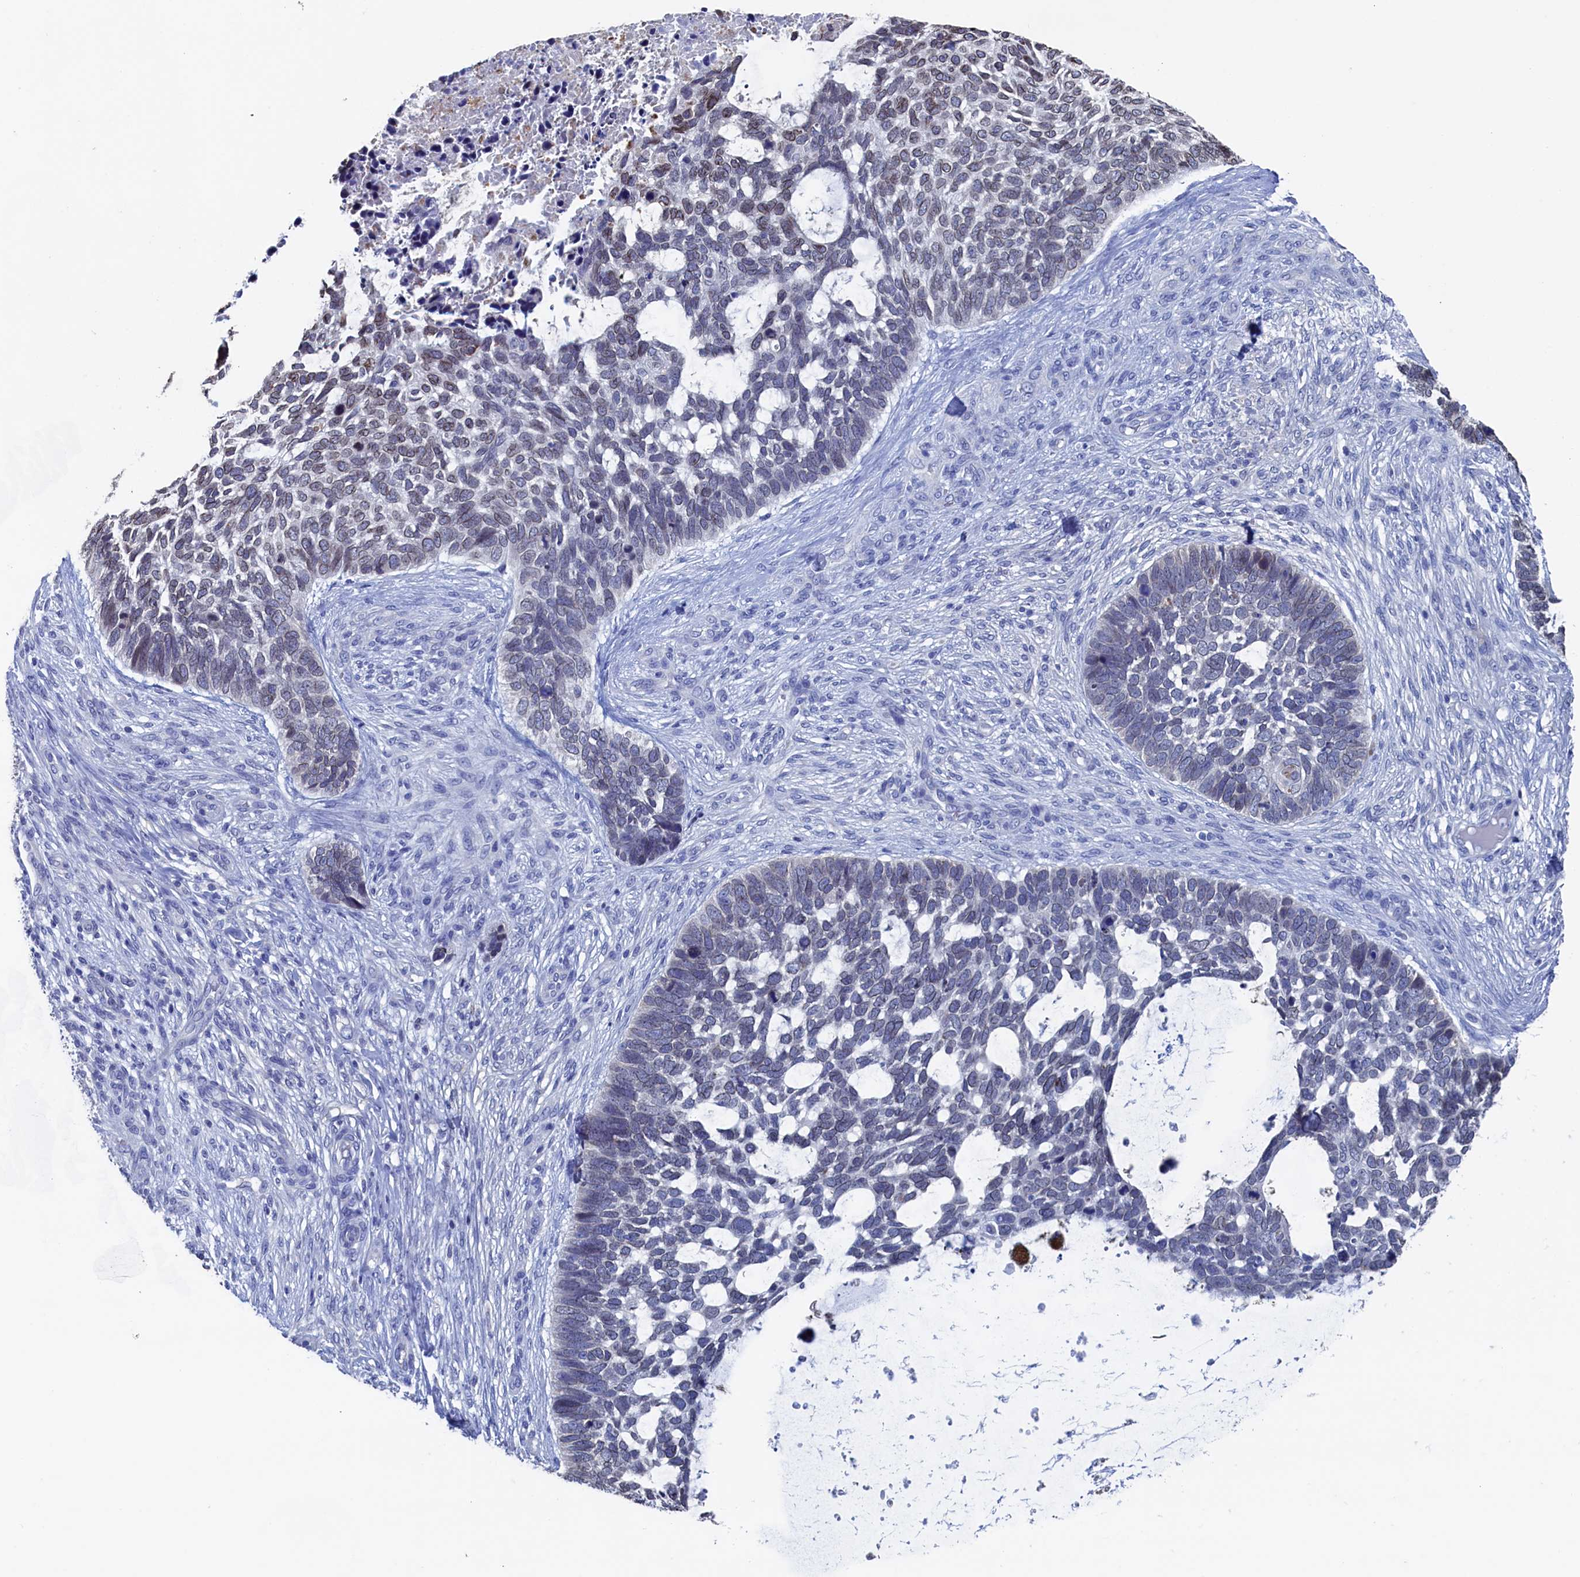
{"staining": {"intensity": "moderate", "quantity": "<25%", "location": "cytoplasmic/membranous,nuclear"}, "tissue": "skin cancer", "cell_type": "Tumor cells", "image_type": "cancer", "snomed": [{"axis": "morphology", "description": "Basal cell carcinoma"}, {"axis": "topography", "description": "Skin"}], "caption": "DAB immunohistochemical staining of human skin cancer (basal cell carcinoma) displays moderate cytoplasmic/membranous and nuclear protein positivity in approximately <25% of tumor cells.", "gene": "C11orf54", "patient": {"sex": "male", "age": 88}}